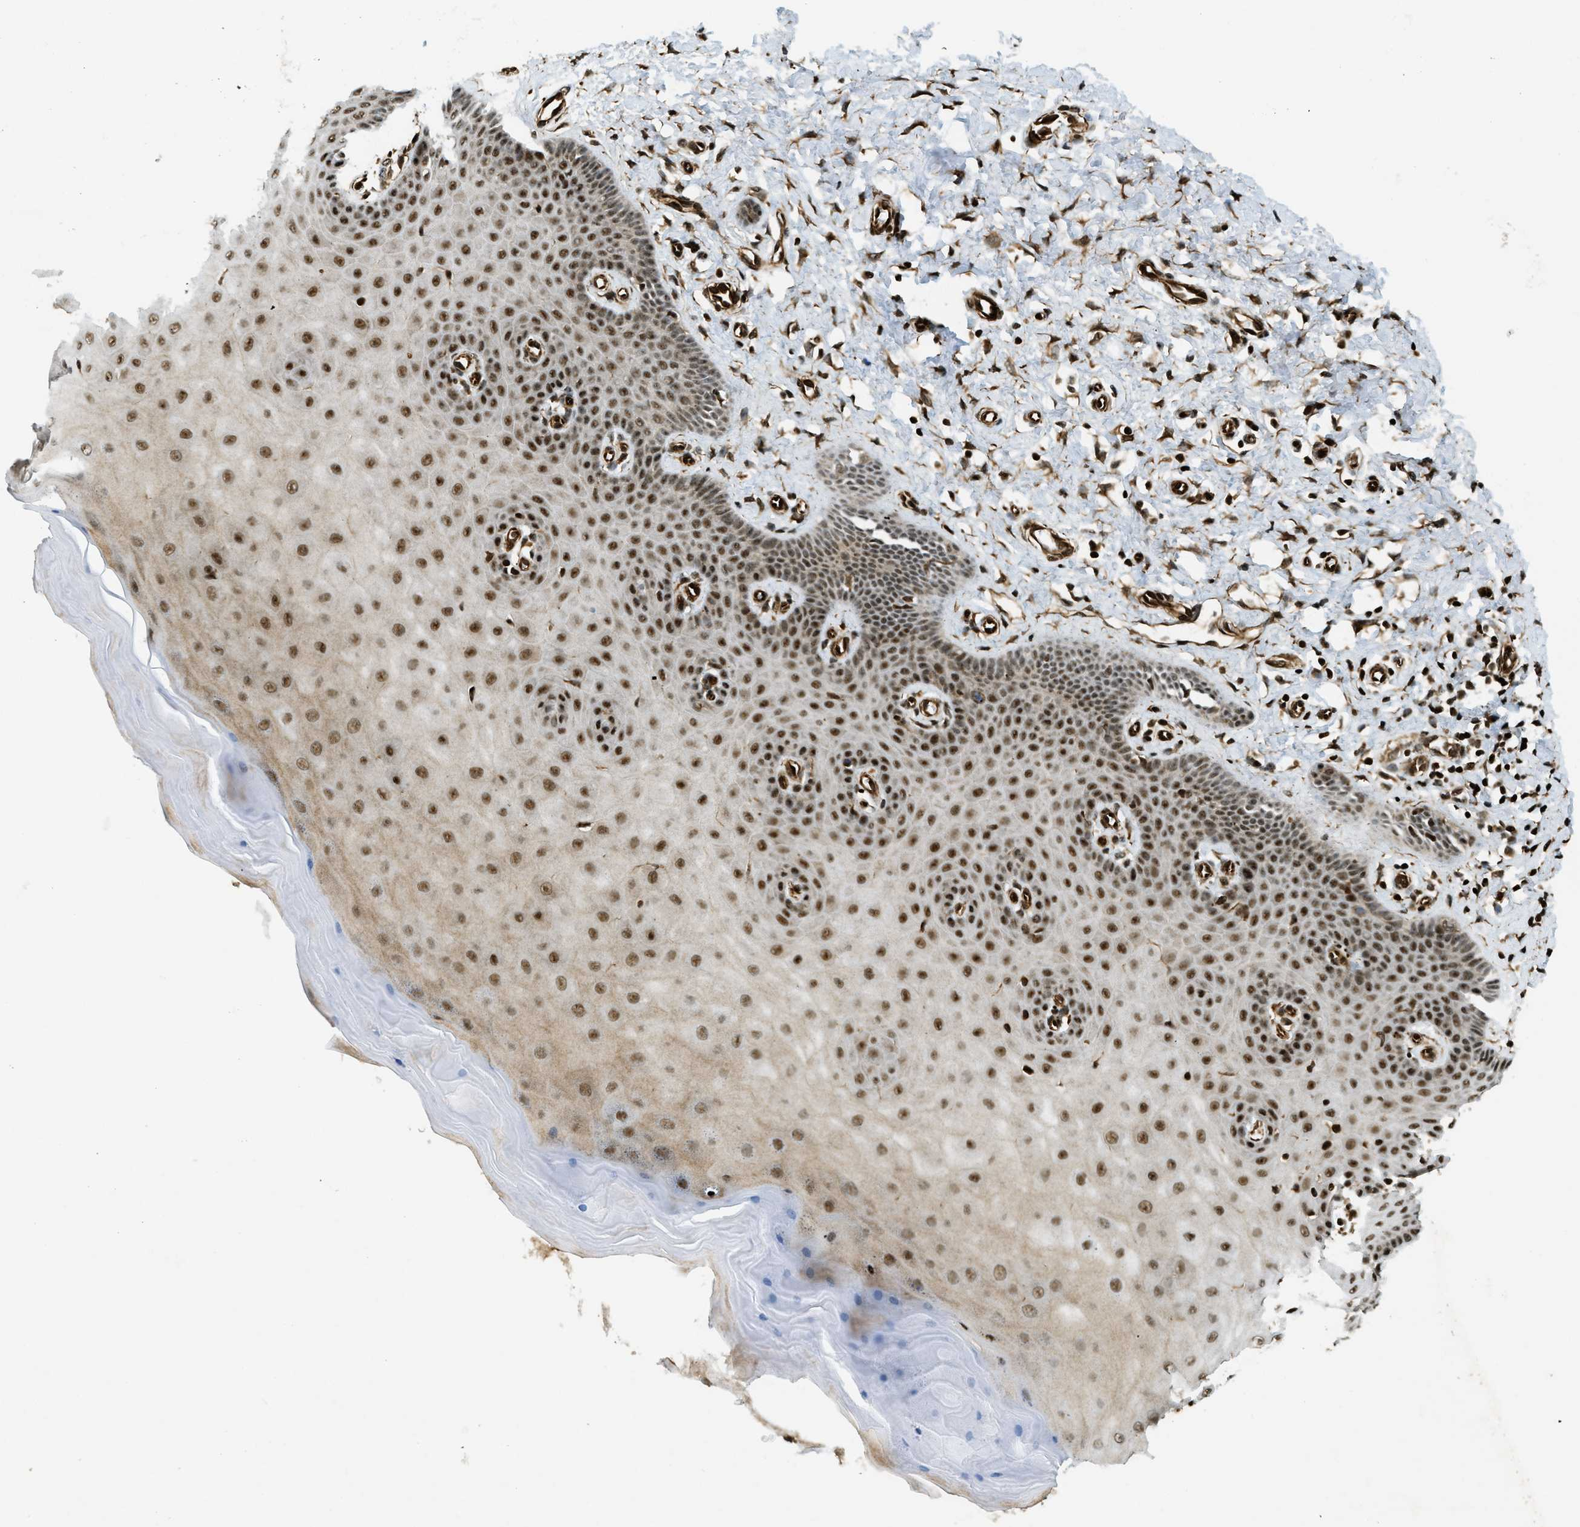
{"staining": {"intensity": "strong", "quantity": ">75%", "location": "nuclear"}, "tissue": "cervix", "cell_type": "Glandular cells", "image_type": "normal", "snomed": [{"axis": "morphology", "description": "Normal tissue, NOS"}, {"axis": "topography", "description": "Cervix"}], "caption": "This micrograph demonstrates immunohistochemistry staining of benign human cervix, with high strong nuclear expression in approximately >75% of glandular cells.", "gene": "CFAP36", "patient": {"sex": "female", "age": 55}}